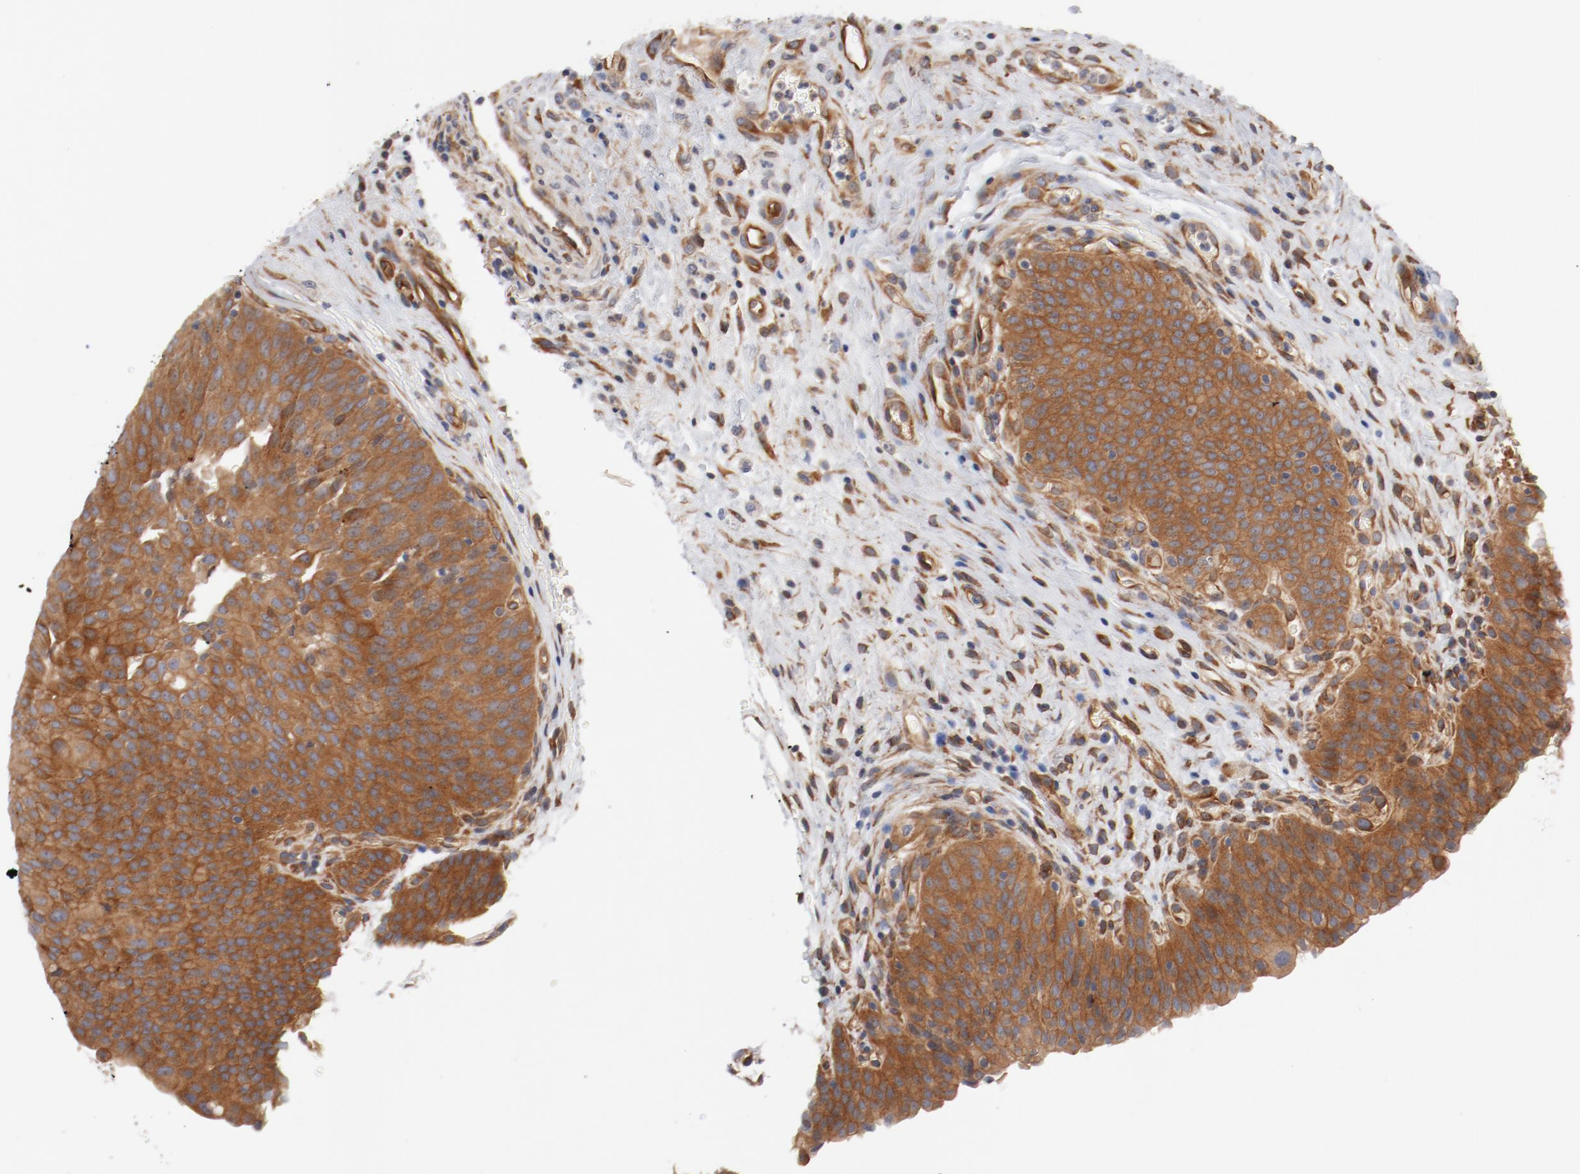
{"staining": {"intensity": "moderate", "quantity": ">75%", "location": "cytoplasmic/membranous"}, "tissue": "urinary bladder", "cell_type": "Urothelial cells", "image_type": "normal", "snomed": [{"axis": "morphology", "description": "Normal tissue, NOS"}, {"axis": "morphology", "description": "Dysplasia, NOS"}, {"axis": "topography", "description": "Urinary bladder"}], "caption": "An immunohistochemistry (IHC) photomicrograph of benign tissue is shown. Protein staining in brown labels moderate cytoplasmic/membranous positivity in urinary bladder within urothelial cells. (DAB IHC, brown staining for protein, blue staining for nuclei).", "gene": "PITPNM2", "patient": {"sex": "male", "age": 35}}